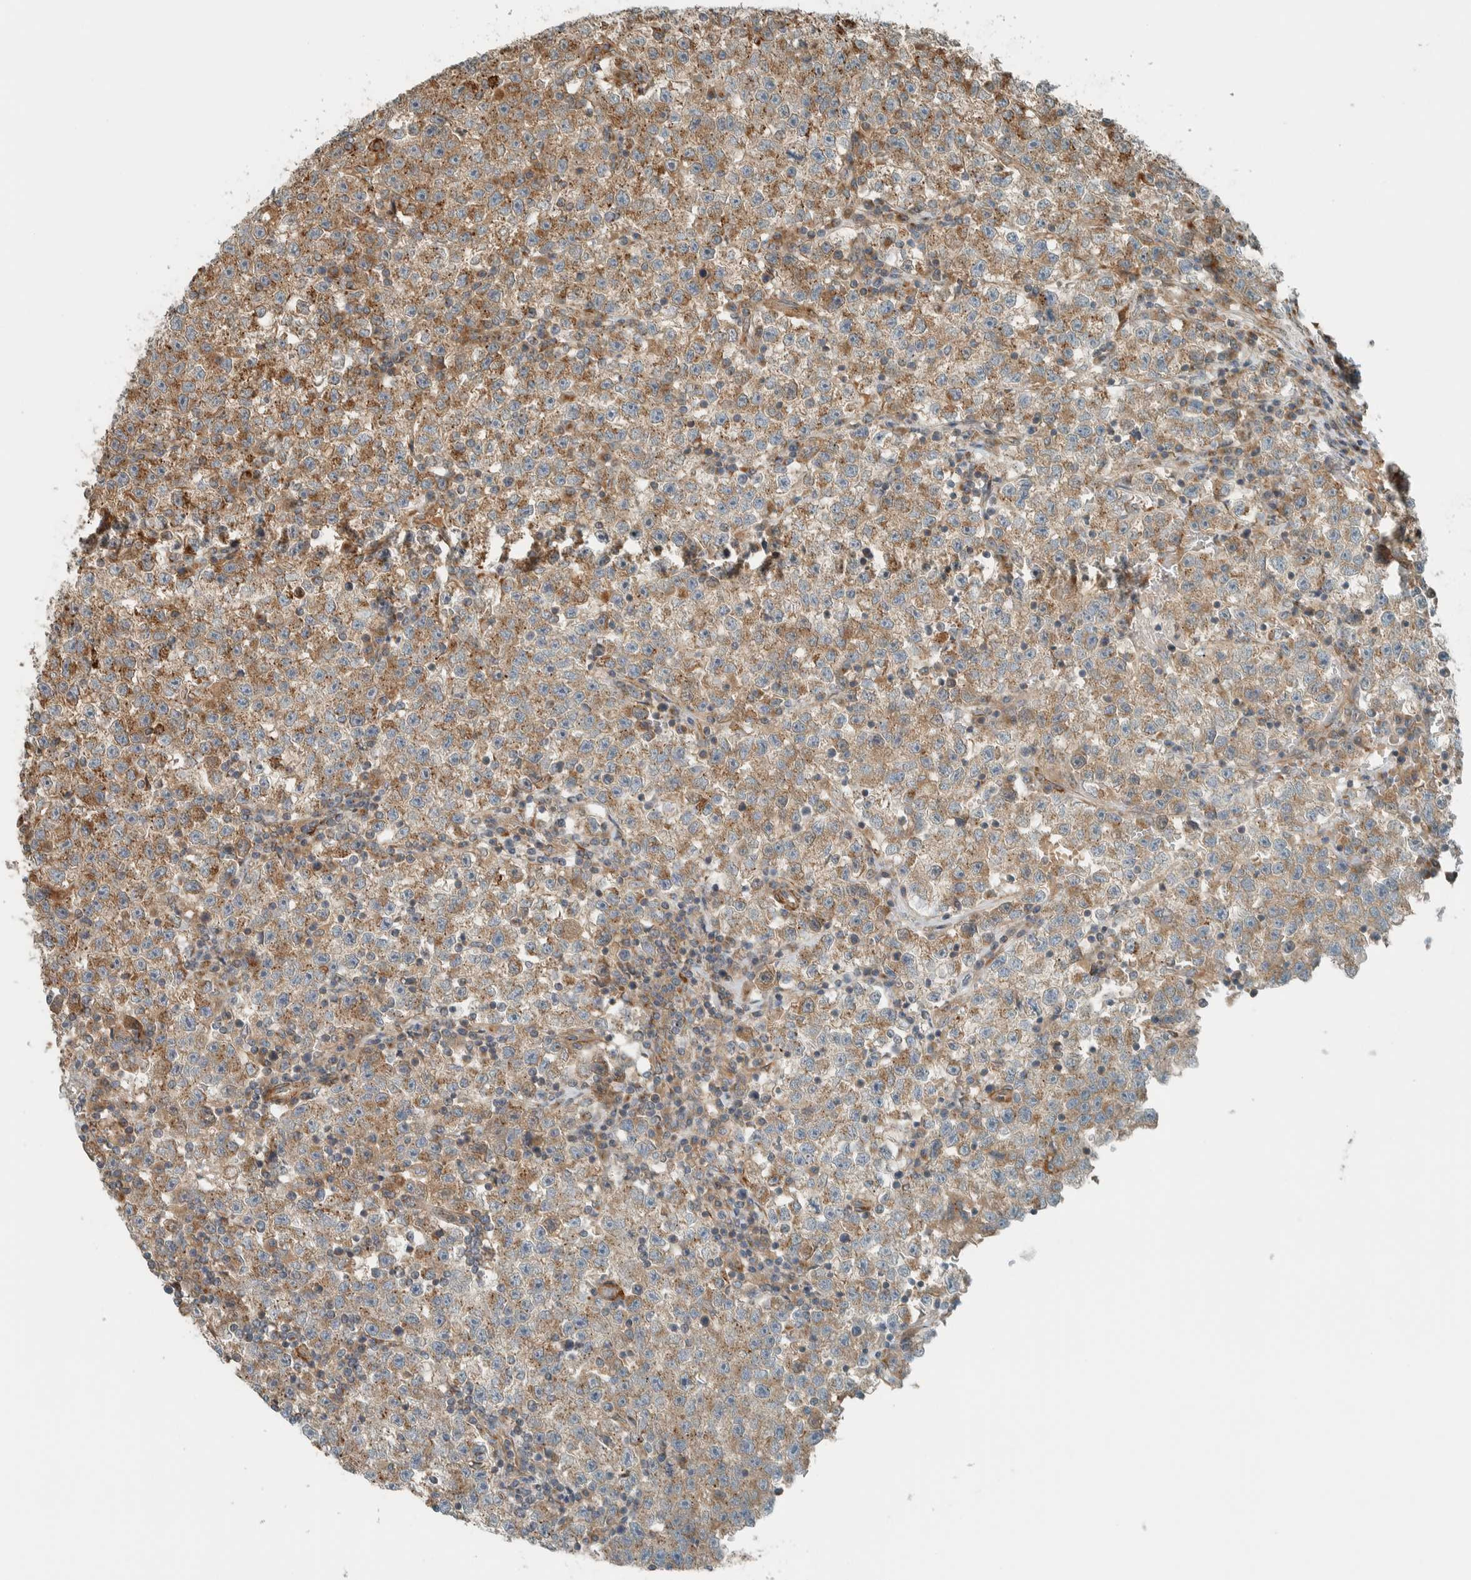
{"staining": {"intensity": "moderate", "quantity": ">75%", "location": "cytoplasmic/membranous"}, "tissue": "testis cancer", "cell_type": "Tumor cells", "image_type": "cancer", "snomed": [{"axis": "morphology", "description": "Seminoma, NOS"}, {"axis": "topography", "description": "Testis"}], "caption": "Immunohistochemistry staining of testis cancer, which reveals medium levels of moderate cytoplasmic/membranous expression in about >75% of tumor cells indicating moderate cytoplasmic/membranous protein staining. The staining was performed using DAB (3,3'-diaminobenzidine) (brown) for protein detection and nuclei were counterstained in hematoxylin (blue).", "gene": "EXOC7", "patient": {"sex": "male", "age": 22}}